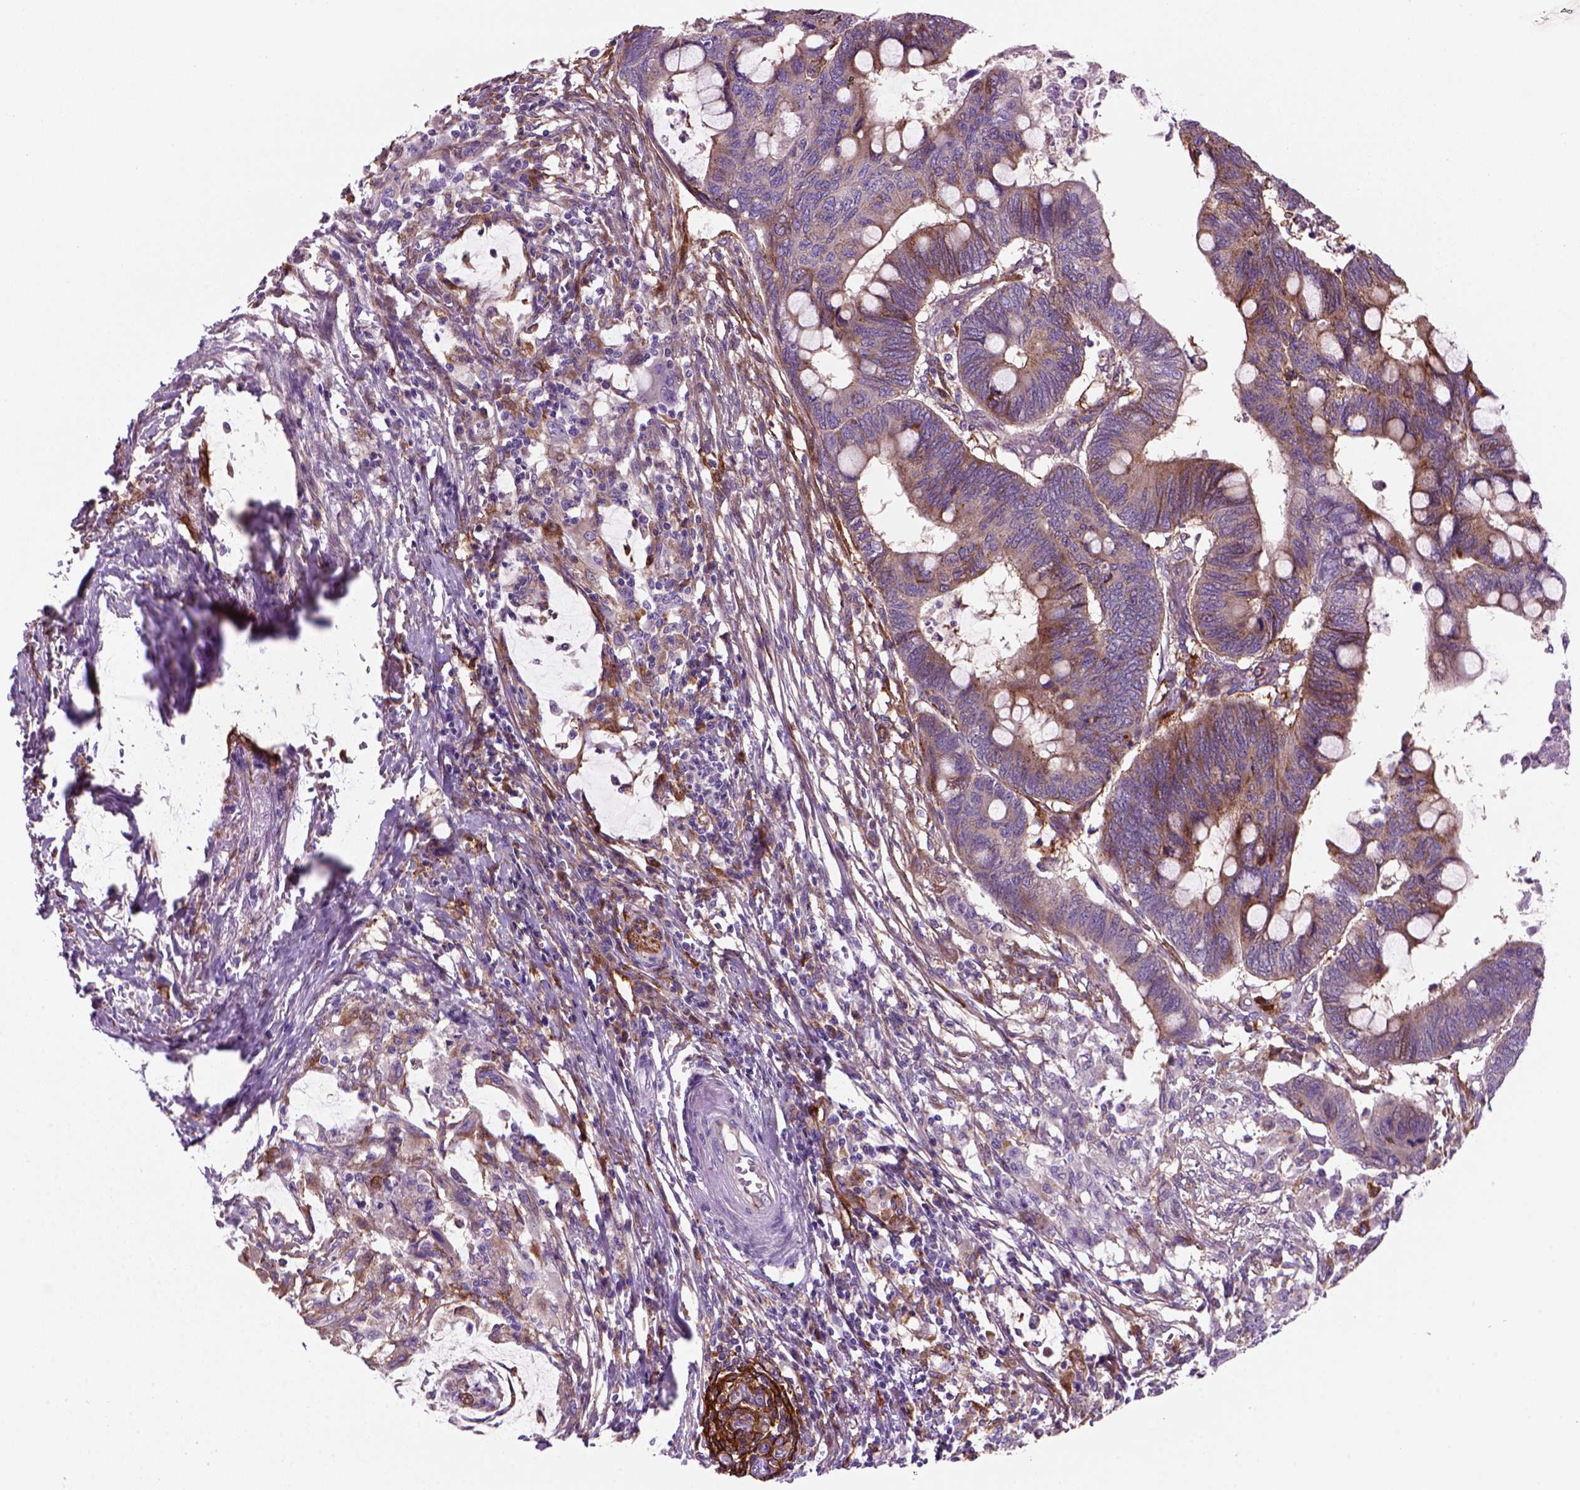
{"staining": {"intensity": "moderate", "quantity": "<25%", "location": "cytoplasmic/membranous"}, "tissue": "colorectal cancer", "cell_type": "Tumor cells", "image_type": "cancer", "snomed": [{"axis": "morphology", "description": "Normal tissue, NOS"}, {"axis": "morphology", "description": "Adenocarcinoma, NOS"}, {"axis": "topography", "description": "Rectum"}, {"axis": "topography", "description": "Peripheral nerve tissue"}], "caption": "Immunohistochemistry (DAB) staining of colorectal cancer displays moderate cytoplasmic/membranous protein staining in about <25% of tumor cells.", "gene": "MARCKS", "patient": {"sex": "male", "age": 92}}